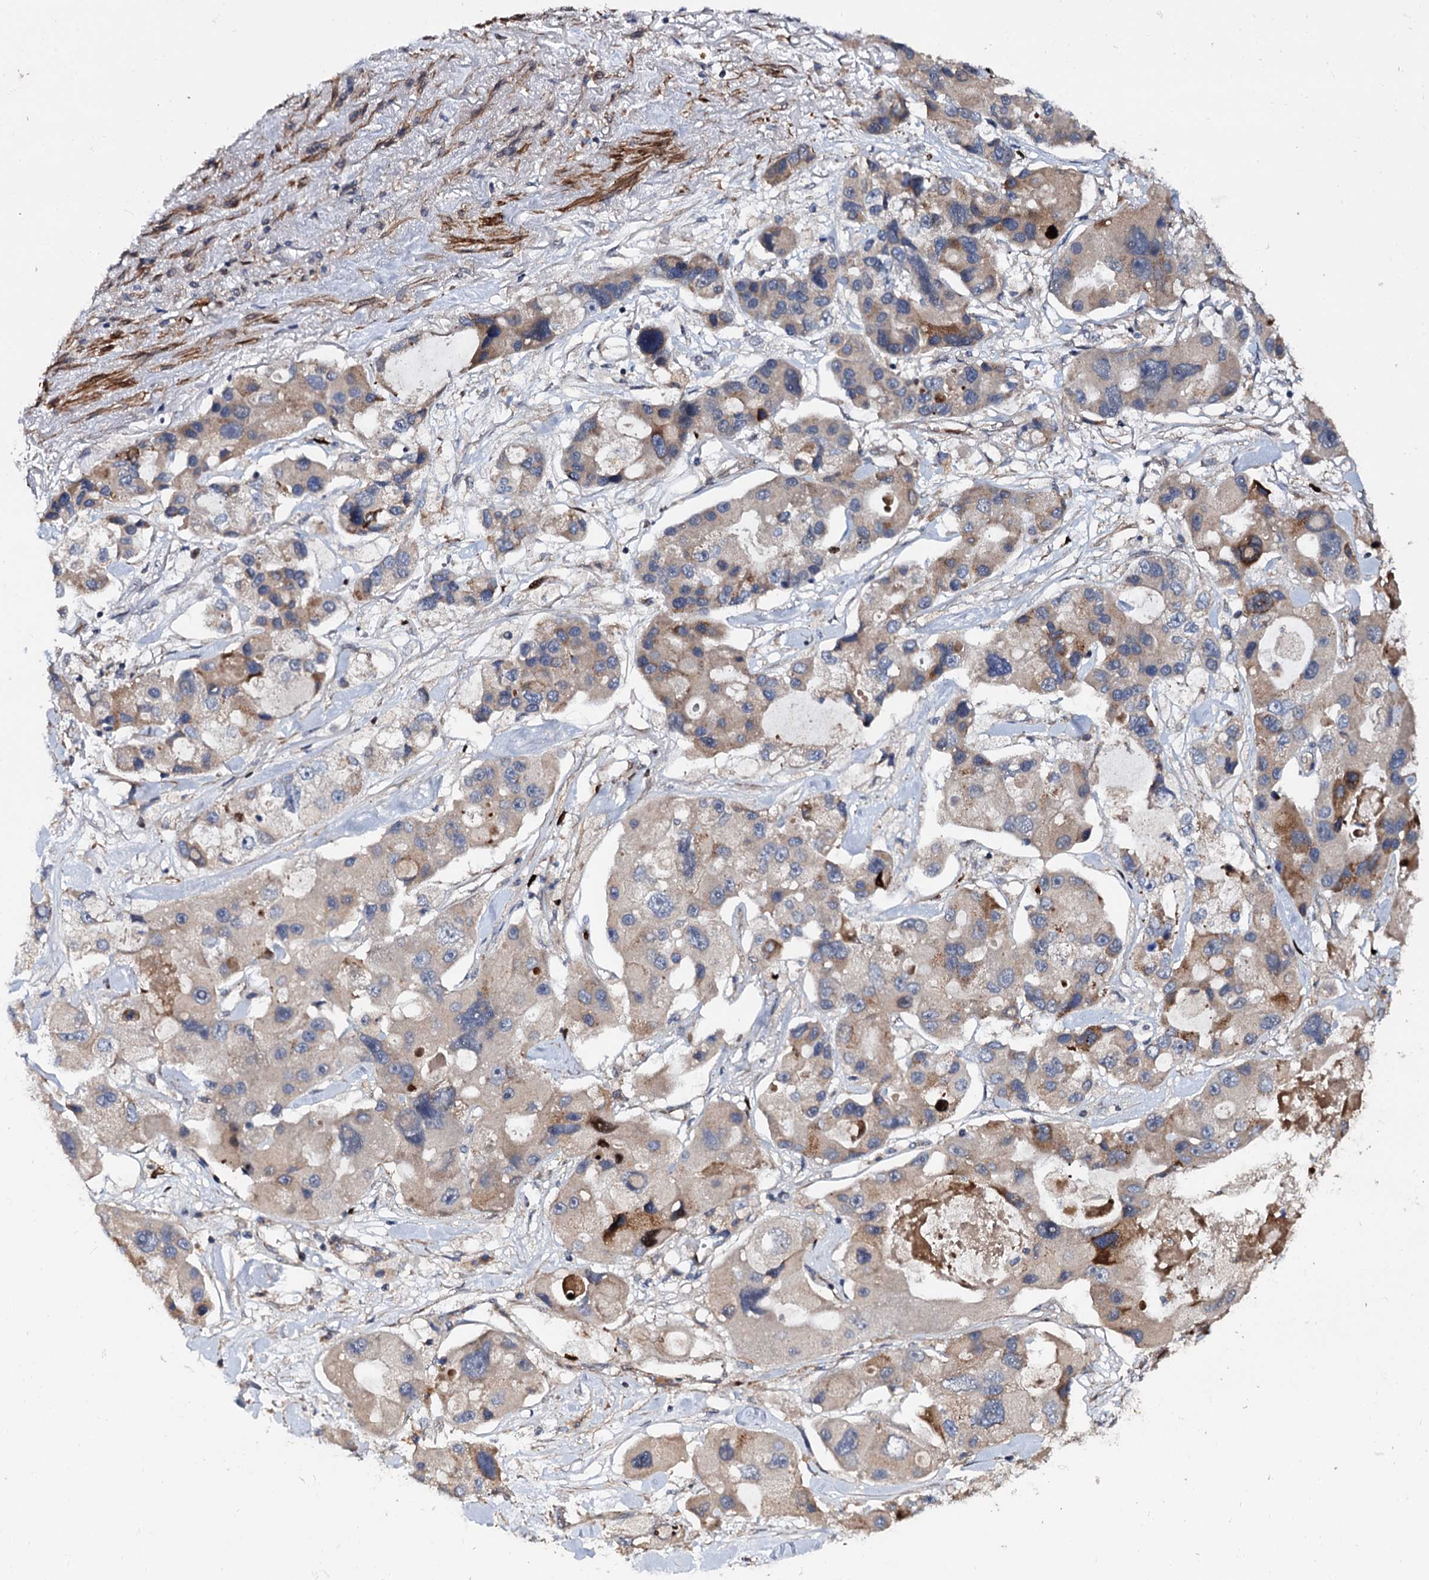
{"staining": {"intensity": "moderate", "quantity": "<25%", "location": "cytoplasmic/membranous"}, "tissue": "lung cancer", "cell_type": "Tumor cells", "image_type": "cancer", "snomed": [{"axis": "morphology", "description": "Adenocarcinoma, NOS"}, {"axis": "topography", "description": "Lung"}], "caption": "Immunohistochemistry staining of lung cancer (adenocarcinoma), which displays low levels of moderate cytoplasmic/membranous expression in approximately <25% of tumor cells indicating moderate cytoplasmic/membranous protein positivity. The staining was performed using DAB (3,3'-diaminobenzidine) (brown) for protein detection and nuclei were counterstained in hematoxylin (blue).", "gene": "ISM2", "patient": {"sex": "female", "age": 54}}